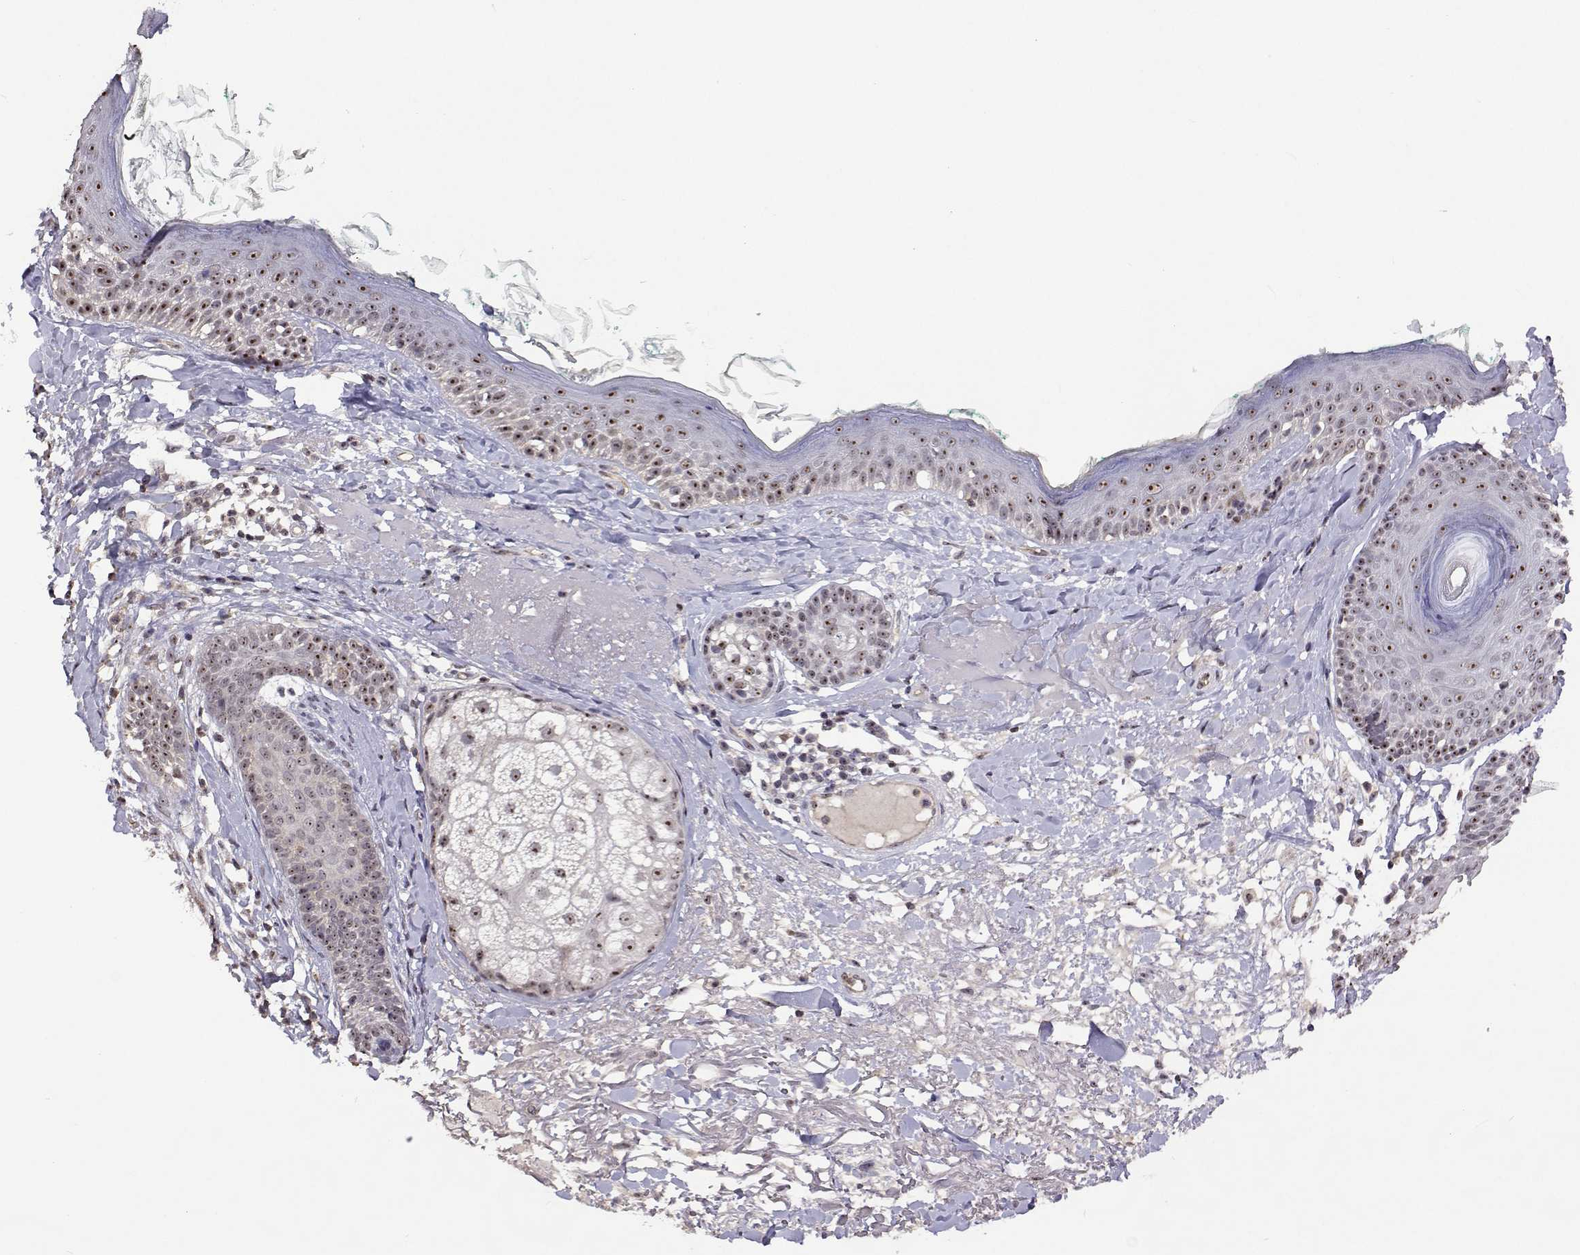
{"staining": {"intensity": "negative", "quantity": "none", "location": "none"}, "tissue": "skin", "cell_type": "Fibroblasts", "image_type": "normal", "snomed": [{"axis": "morphology", "description": "Normal tissue, NOS"}, {"axis": "topography", "description": "Skin"}], "caption": "This is an immunohistochemistry (IHC) photomicrograph of benign skin. There is no staining in fibroblasts.", "gene": "NHP2", "patient": {"sex": "male", "age": 73}}